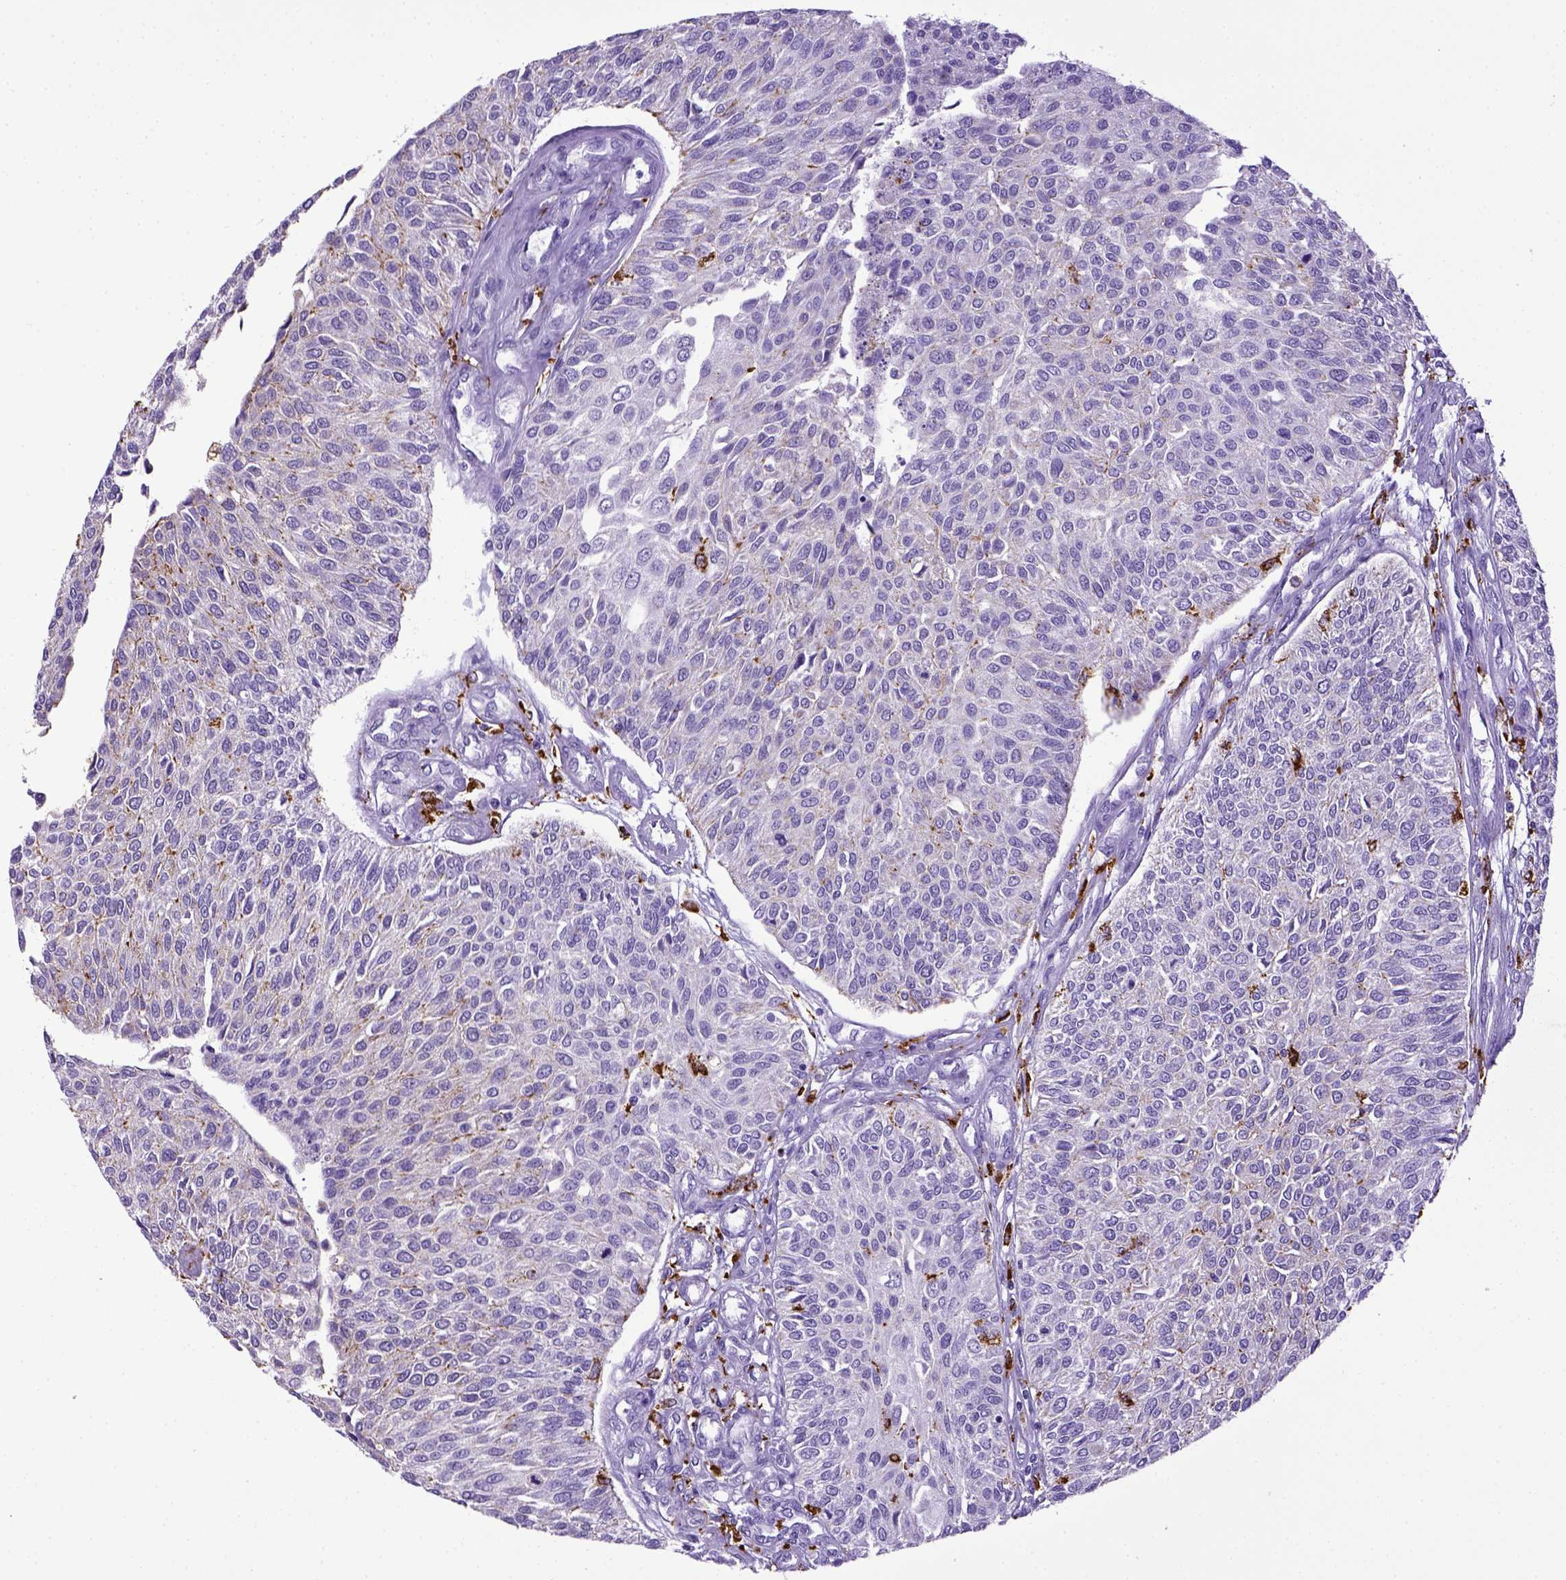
{"staining": {"intensity": "negative", "quantity": "none", "location": "none"}, "tissue": "urothelial cancer", "cell_type": "Tumor cells", "image_type": "cancer", "snomed": [{"axis": "morphology", "description": "Urothelial carcinoma, NOS"}, {"axis": "topography", "description": "Urinary bladder"}], "caption": "This is an IHC photomicrograph of urothelial cancer. There is no expression in tumor cells.", "gene": "CD68", "patient": {"sex": "male", "age": 55}}